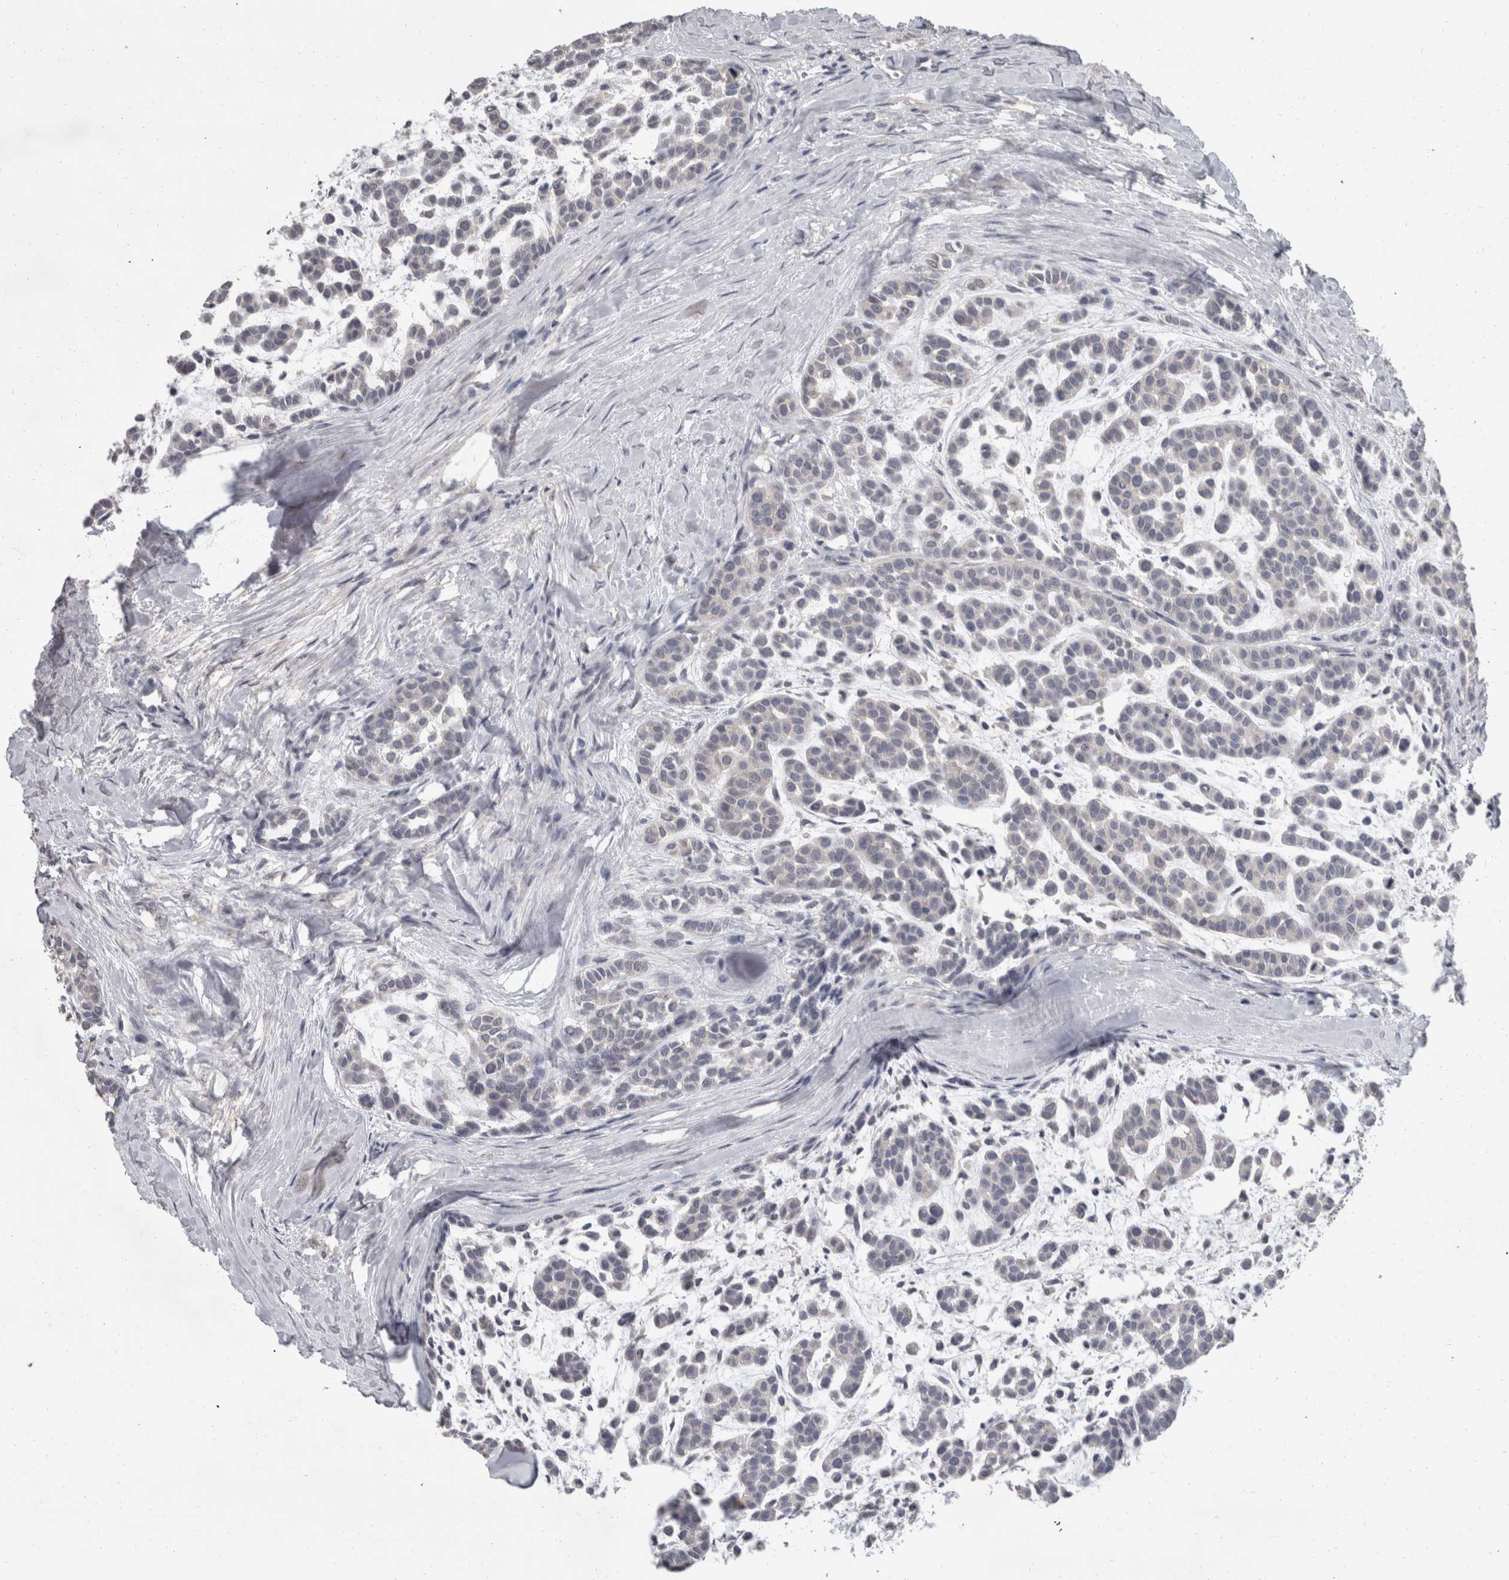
{"staining": {"intensity": "negative", "quantity": "none", "location": "none"}, "tissue": "head and neck cancer", "cell_type": "Tumor cells", "image_type": "cancer", "snomed": [{"axis": "morphology", "description": "Adenocarcinoma, NOS"}, {"axis": "morphology", "description": "Adenoma, NOS"}, {"axis": "topography", "description": "Head-Neck"}], "caption": "A high-resolution micrograph shows IHC staining of head and neck adenoma, which shows no significant staining in tumor cells.", "gene": "FHOD3", "patient": {"sex": "female", "age": 55}}